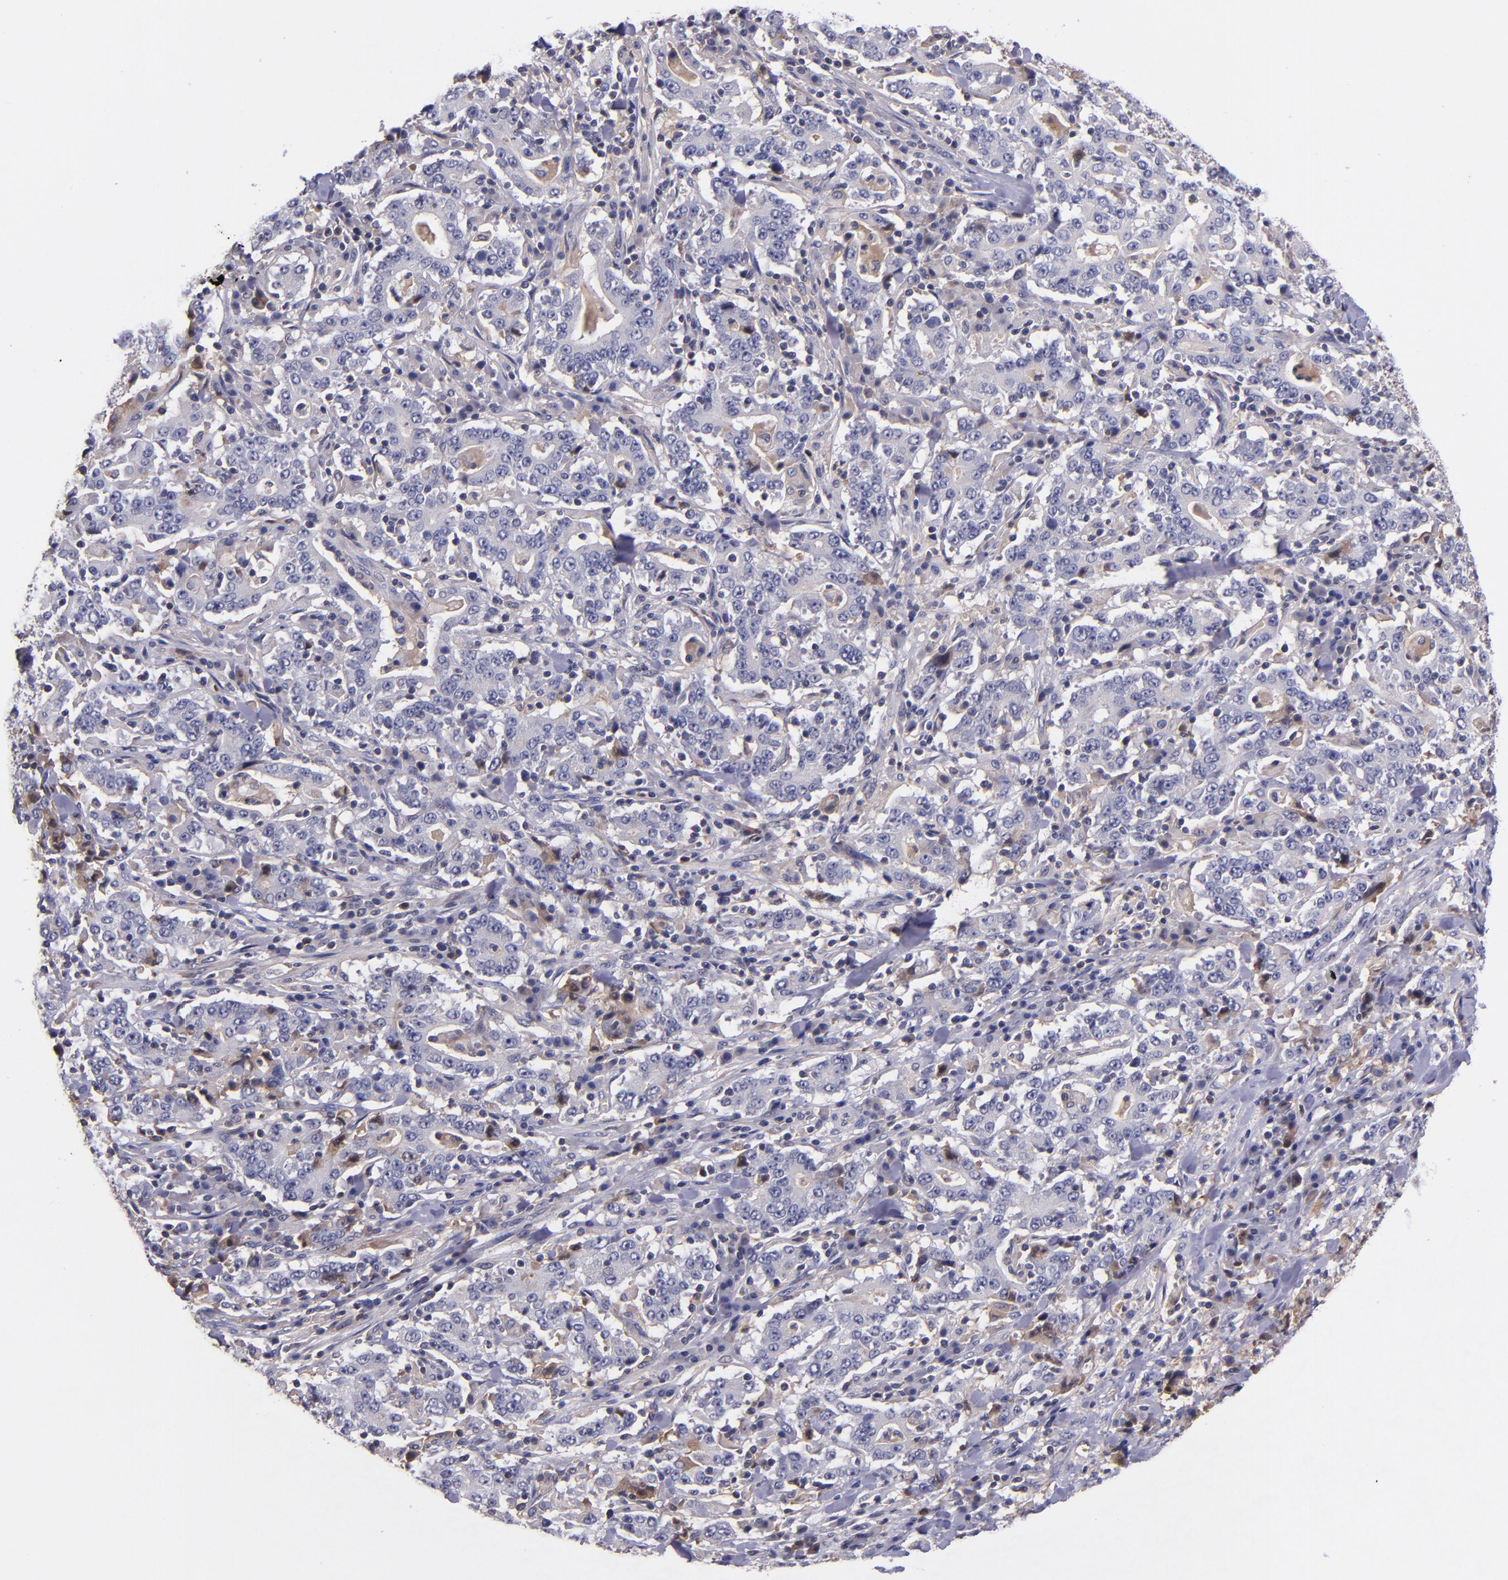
{"staining": {"intensity": "weak", "quantity": "25%-75%", "location": "cytoplasmic/membranous"}, "tissue": "stomach cancer", "cell_type": "Tumor cells", "image_type": "cancer", "snomed": [{"axis": "morphology", "description": "Normal tissue, NOS"}, {"axis": "morphology", "description": "Adenocarcinoma, NOS"}, {"axis": "topography", "description": "Stomach, upper"}, {"axis": "topography", "description": "Stomach"}], "caption": "Stomach cancer stained with immunohistochemistry (IHC) reveals weak cytoplasmic/membranous positivity in about 25%-75% of tumor cells.", "gene": "RBP4", "patient": {"sex": "male", "age": 59}}